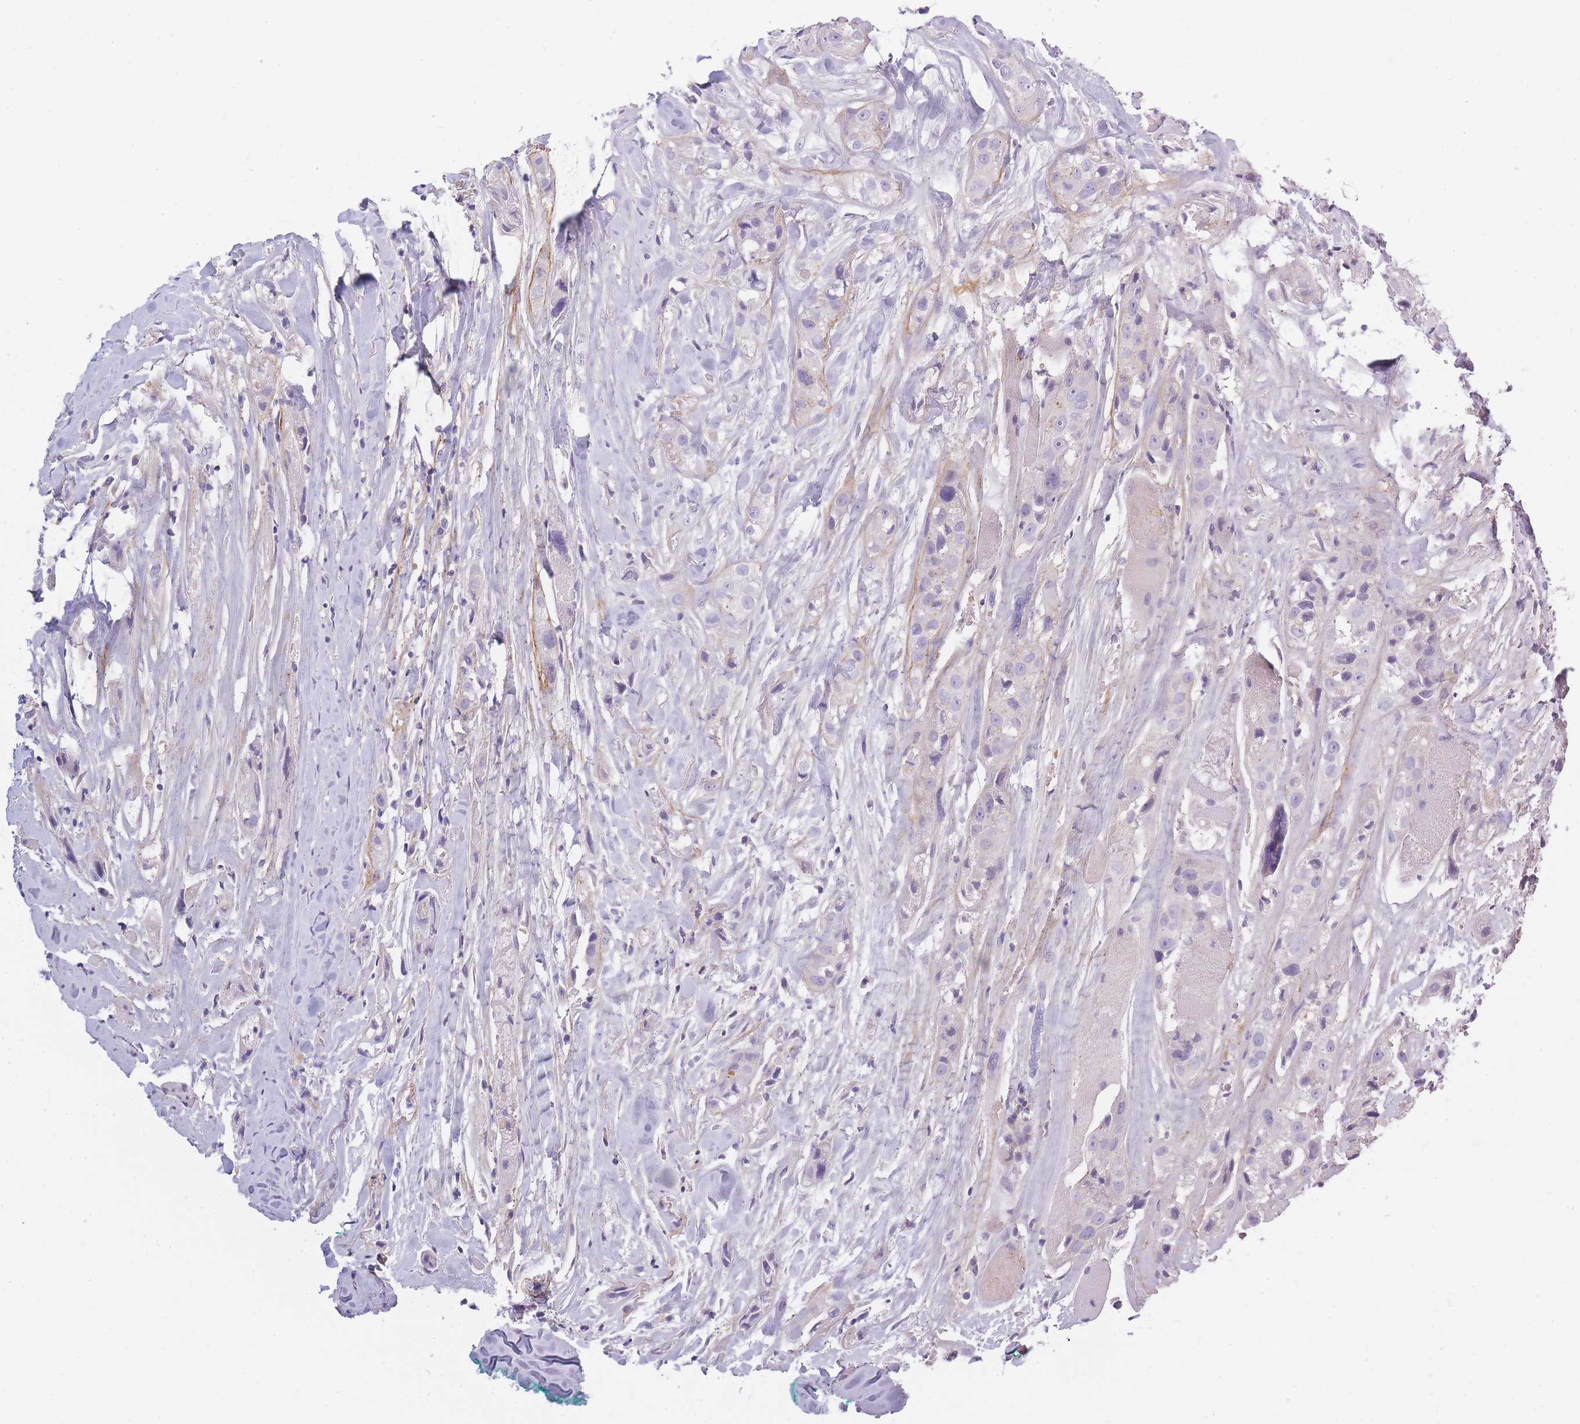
{"staining": {"intensity": "negative", "quantity": "none", "location": "none"}, "tissue": "head and neck cancer", "cell_type": "Tumor cells", "image_type": "cancer", "snomed": [{"axis": "morphology", "description": "Normal tissue, NOS"}, {"axis": "morphology", "description": "Squamous cell carcinoma, NOS"}, {"axis": "topography", "description": "Skeletal muscle"}, {"axis": "topography", "description": "Head-Neck"}], "caption": "DAB (3,3'-diaminobenzidine) immunohistochemical staining of head and neck cancer (squamous cell carcinoma) shows no significant positivity in tumor cells.", "gene": "AP3M2", "patient": {"sex": "male", "age": 51}}